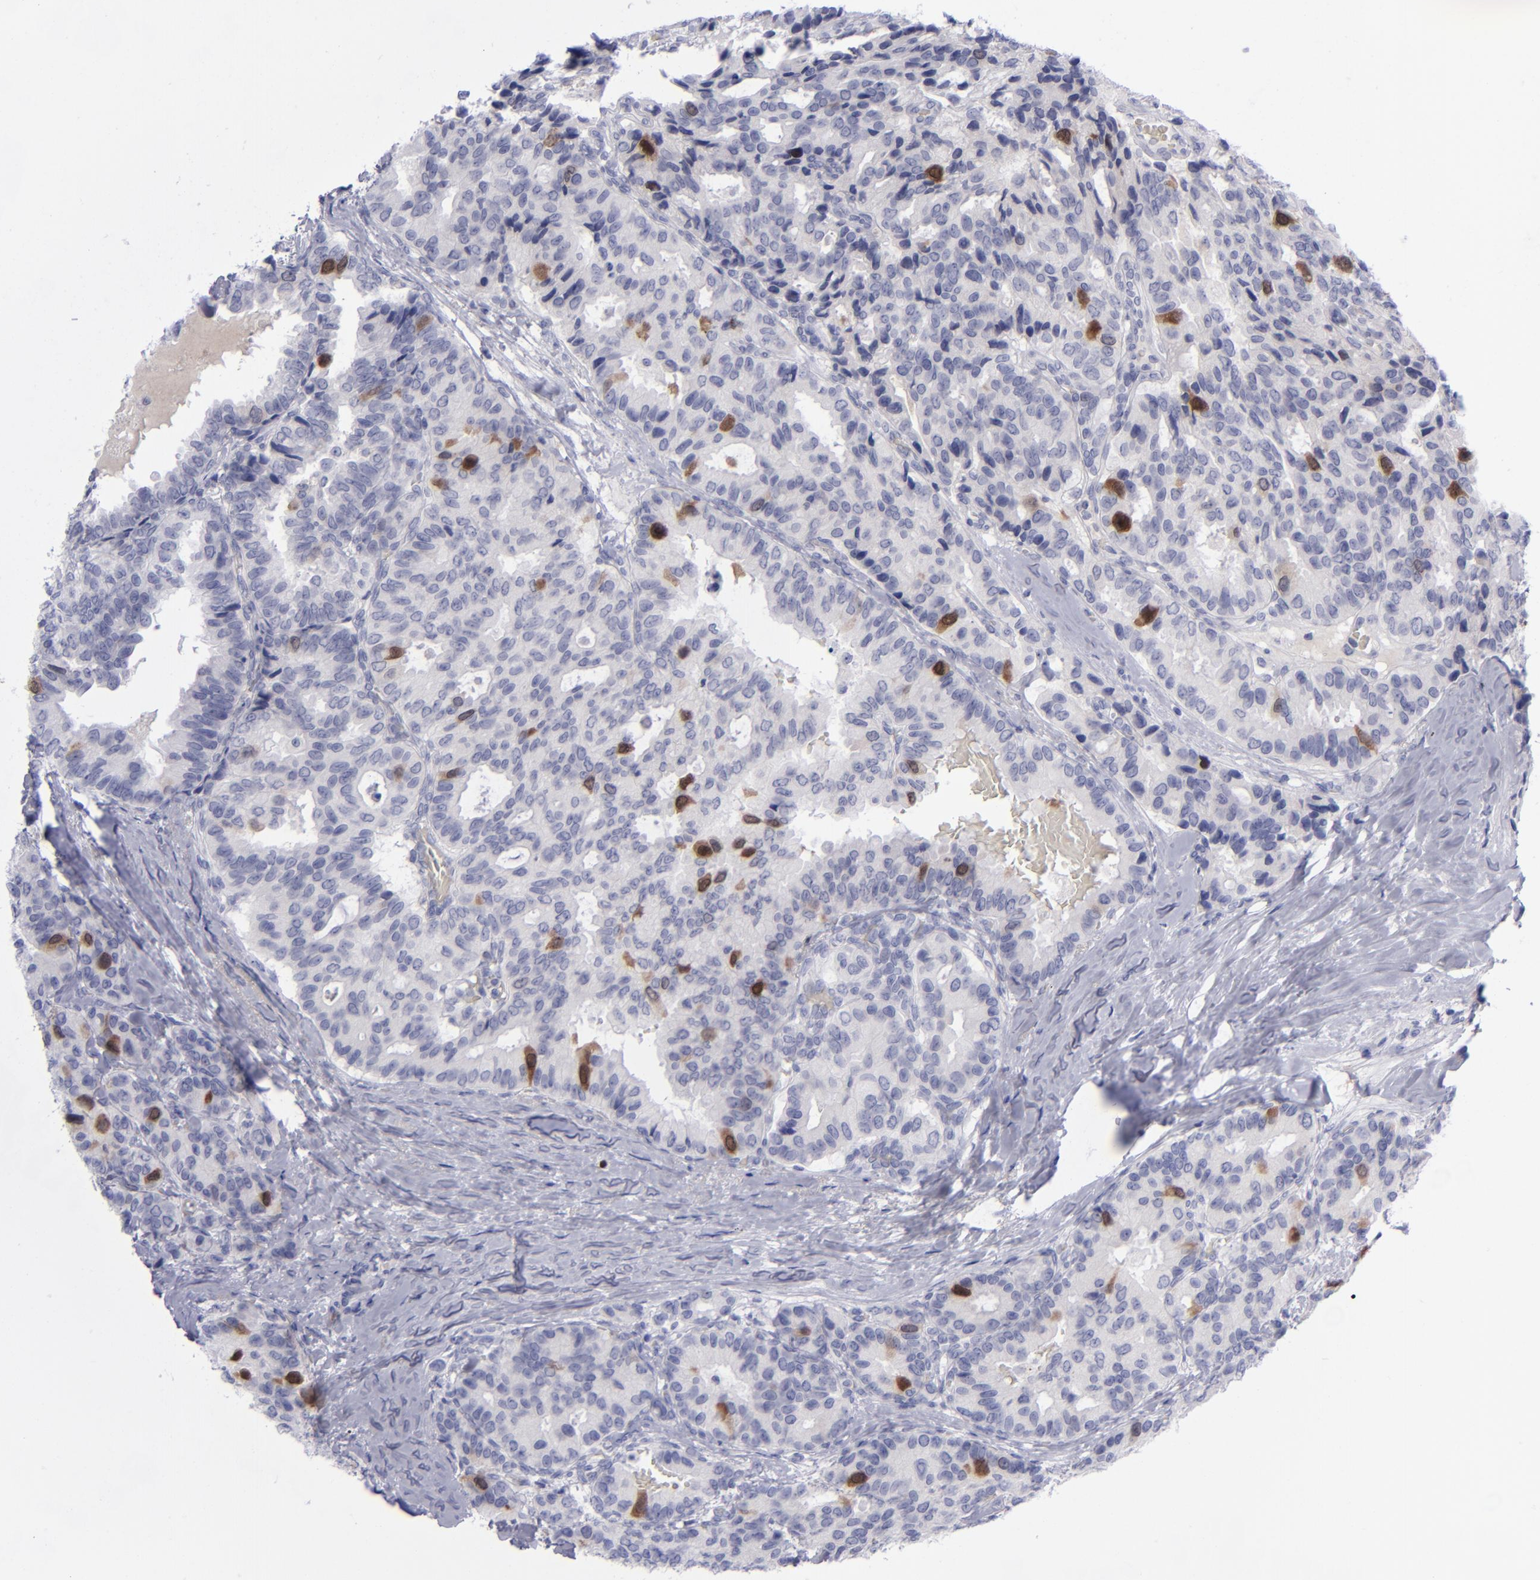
{"staining": {"intensity": "moderate", "quantity": "<25%", "location": "cytoplasmic/membranous,nuclear"}, "tissue": "breast cancer", "cell_type": "Tumor cells", "image_type": "cancer", "snomed": [{"axis": "morphology", "description": "Duct carcinoma"}, {"axis": "topography", "description": "Breast"}], "caption": "Tumor cells reveal low levels of moderate cytoplasmic/membranous and nuclear expression in approximately <25% of cells in human breast cancer.", "gene": "AURKA", "patient": {"sex": "female", "age": 69}}